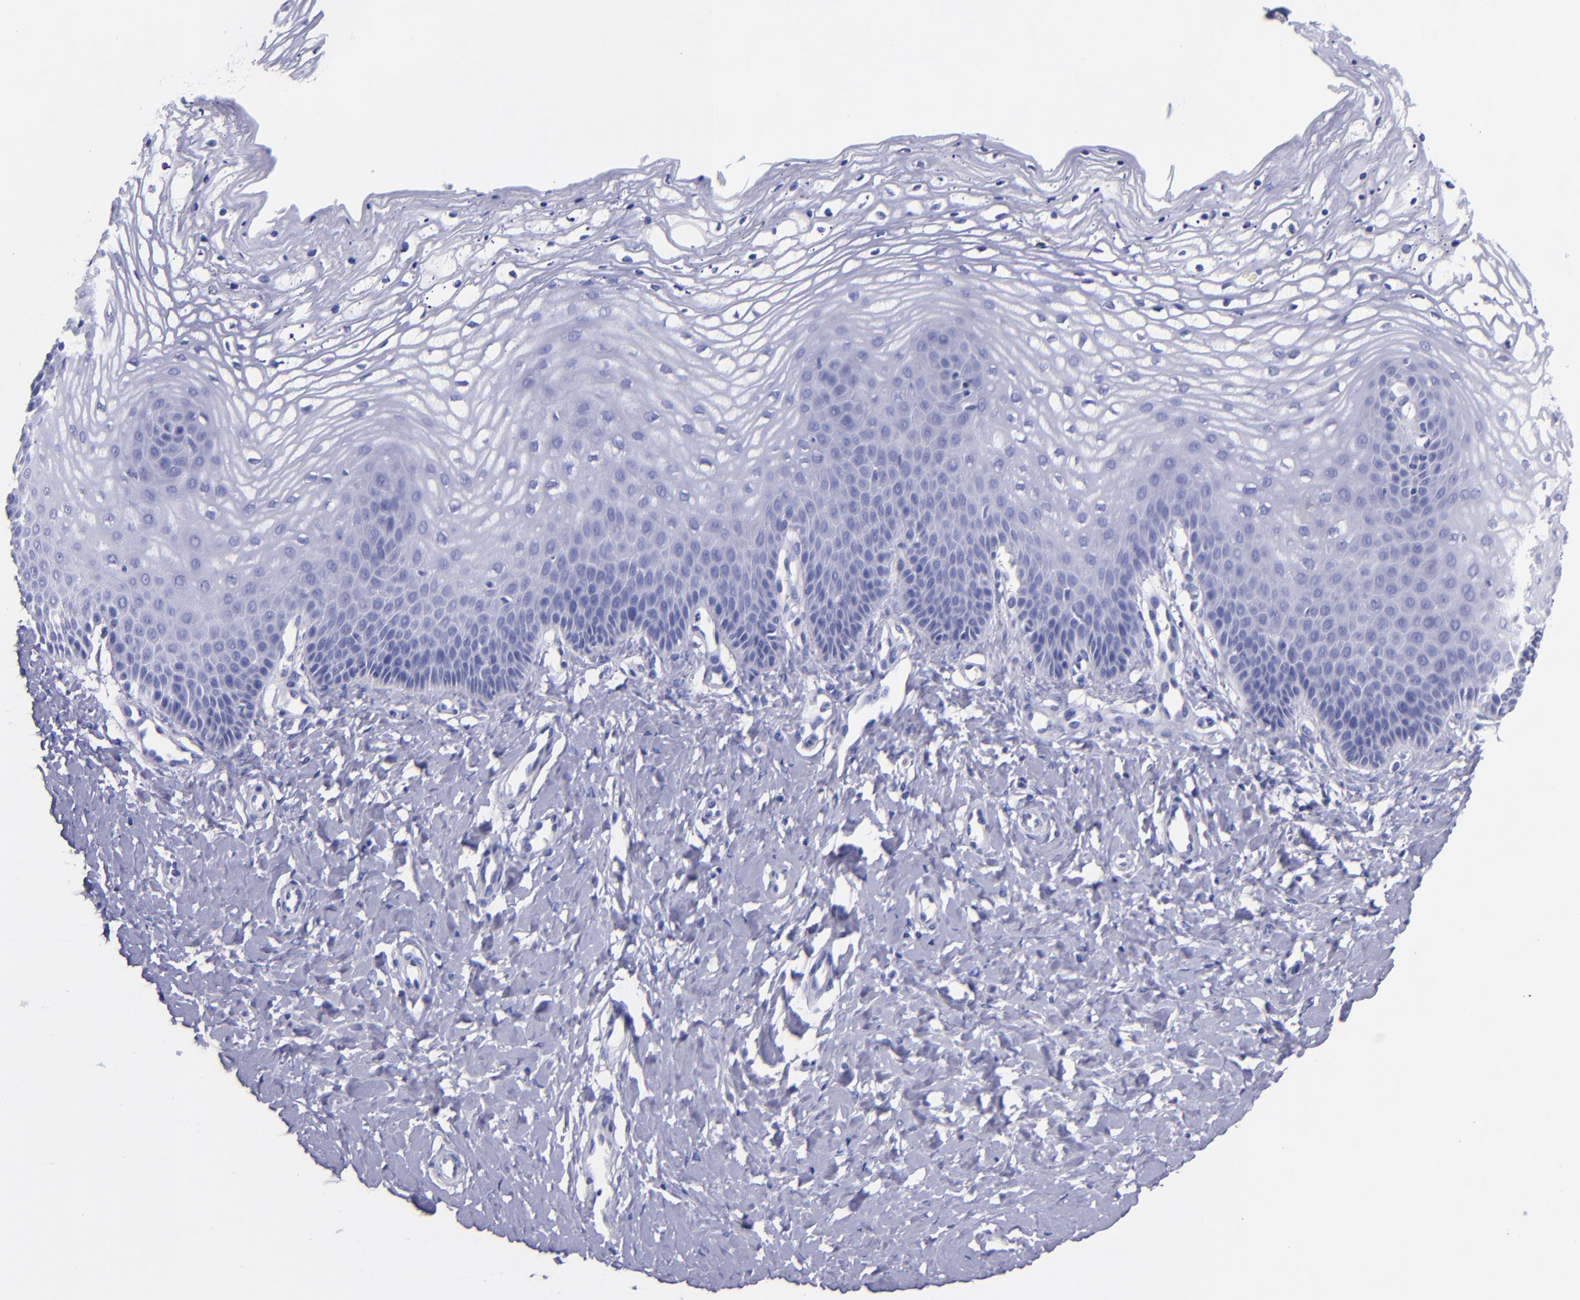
{"staining": {"intensity": "negative", "quantity": "none", "location": "none"}, "tissue": "vagina", "cell_type": "Squamous epithelial cells", "image_type": "normal", "snomed": [{"axis": "morphology", "description": "Normal tissue, NOS"}, {"axis": "topography", "description": "Vagina"}], "caption": "High magnification brightfield microscopy of benign vagina stained with DAB (brown) and counterstained with hematoxylin (blue): squamous epithelial cells show no significant expression.", "gene": "SV2A", "patient": {"sex": "female", "age": 68}}